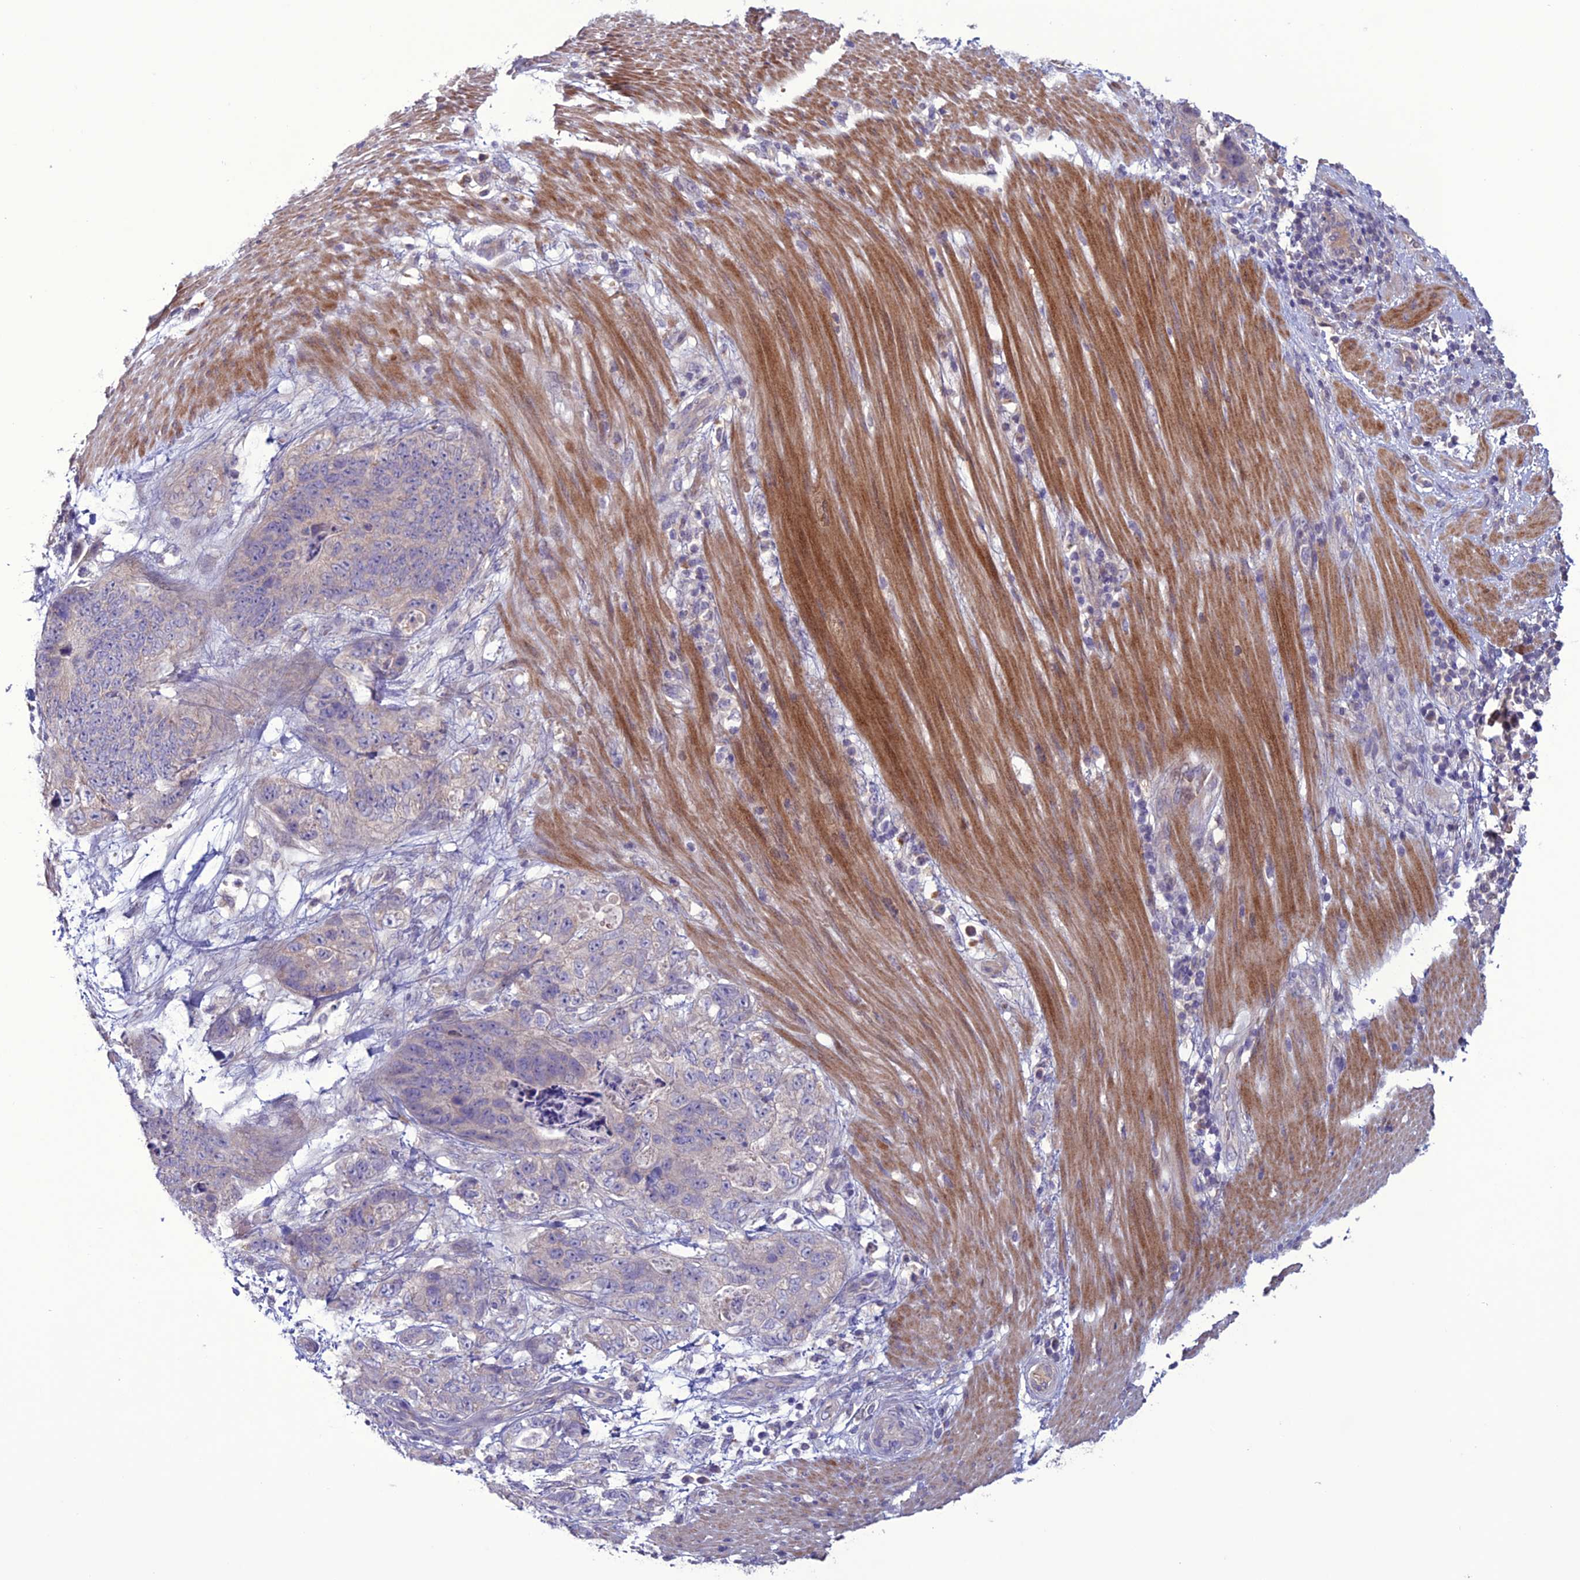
{"staining": {"intensity": "weak", "quantity": "<25%", "location": "cytoplasmic/membranous"}, "tissue": "stomach cancer", "cell_type": "Tumor cells", "image_type": "cancer", "snomed": [{"axis": "morphology", "description": "Normal tissue, NOS"}, {"axis": "morphology", "description": "Adenocarcinoma, NOS"}, {"axis": "topography", "description": "Stomach"}], "caption": "An IHC micrograph of stomach adenocarcinoma is shown. There is no staining in tumor cells of stomach adenocarcinoma.", "gene": "C2orf76", "patient": {"sex": "female", "age": 89}}